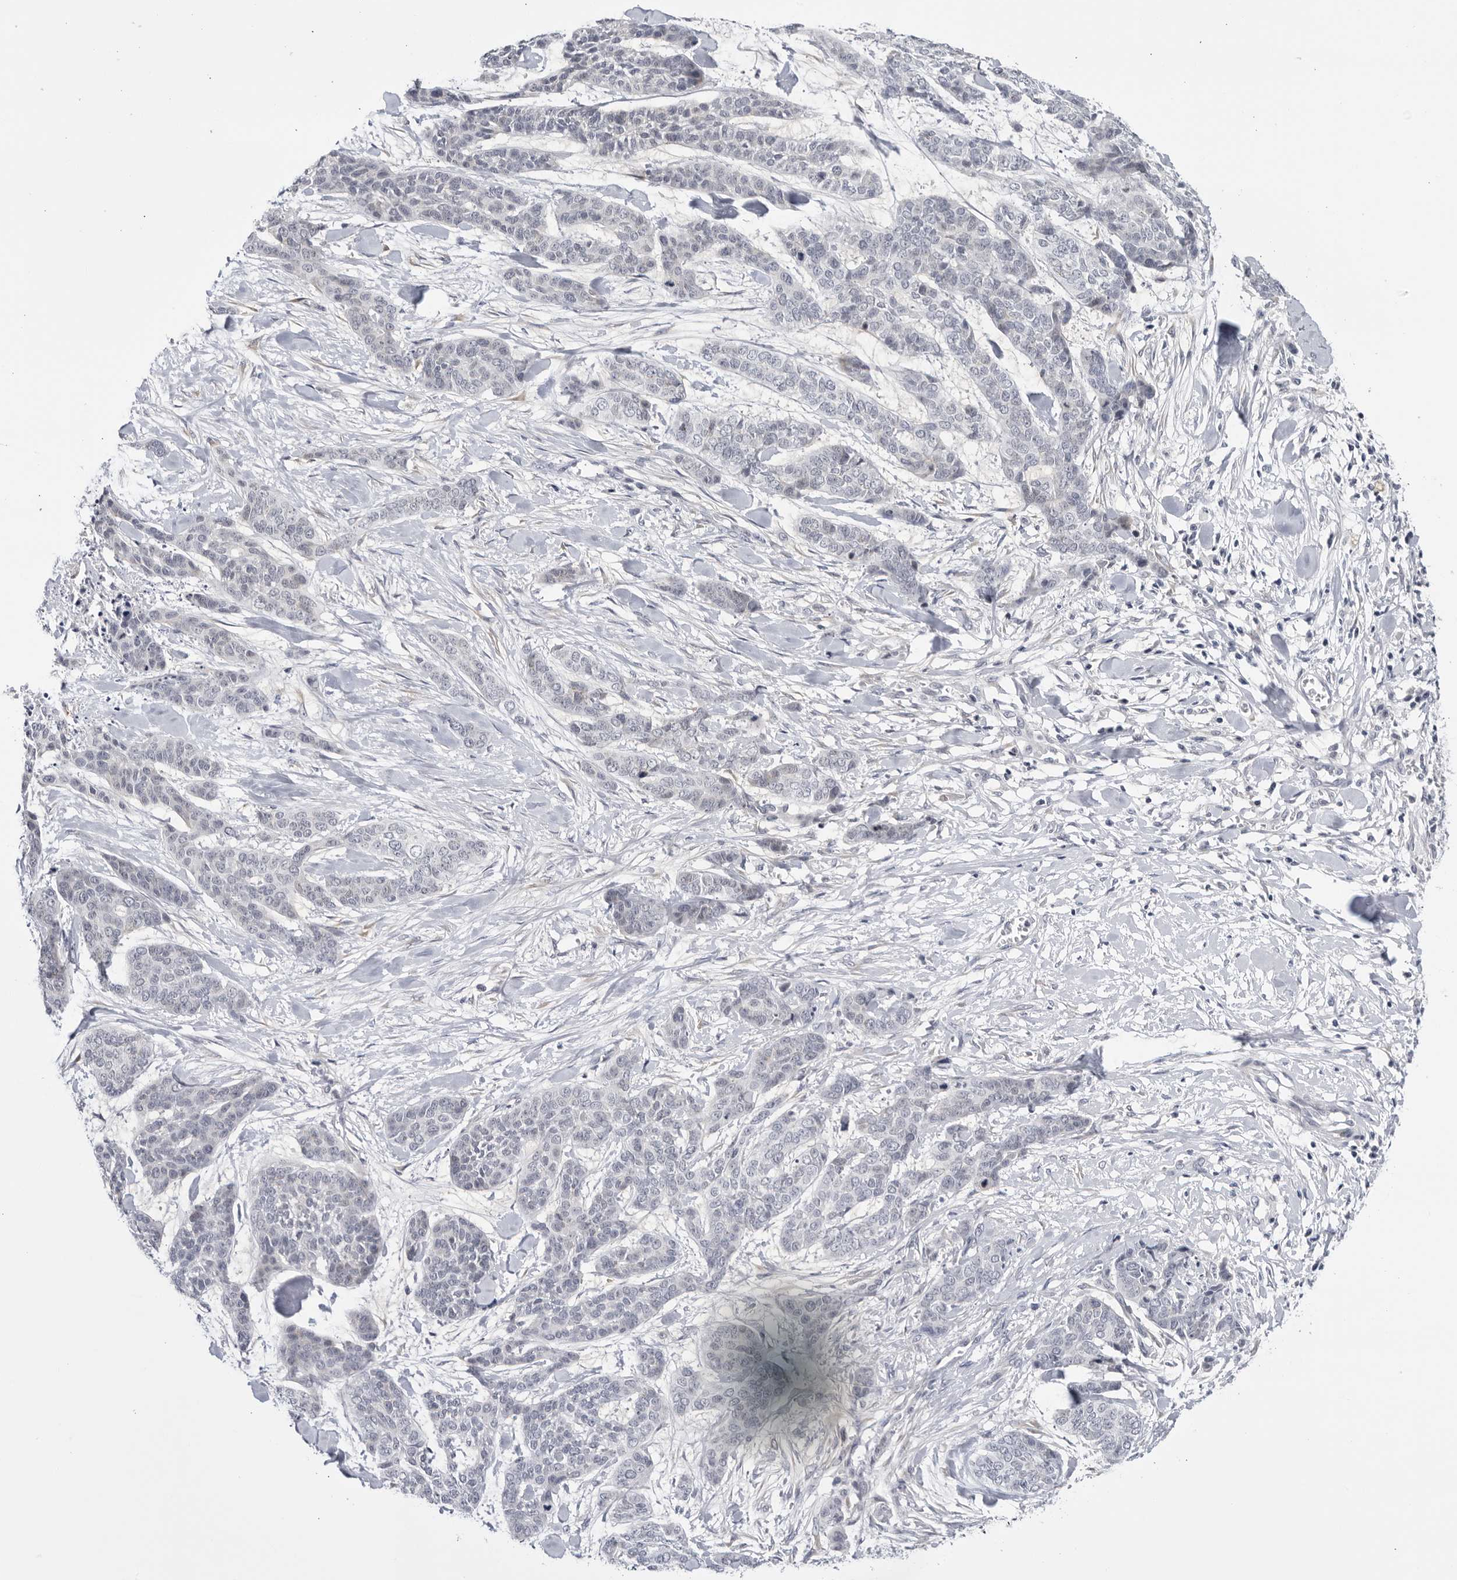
{"staining": {"intensity": "negative", "quantity": "none", "location": "none"}, "tissue": "skin cancer", "cell_type": "Tumor cells", "image_type": "cancer", "snomed": [{"axis": "morphology", "description": "Basal cell carcinoma"}, {"axis": "topography", "description": "Skin"}], "caption": "This photomicrograph is of skin cancer stained with immunohistochemistry (IHC) to label a protein in brown with the nuclei are counter-stained blue. There is no expression in tumor cells.", "gene": "CNBD1", "patient": {"sex": "female", "age": 64}}